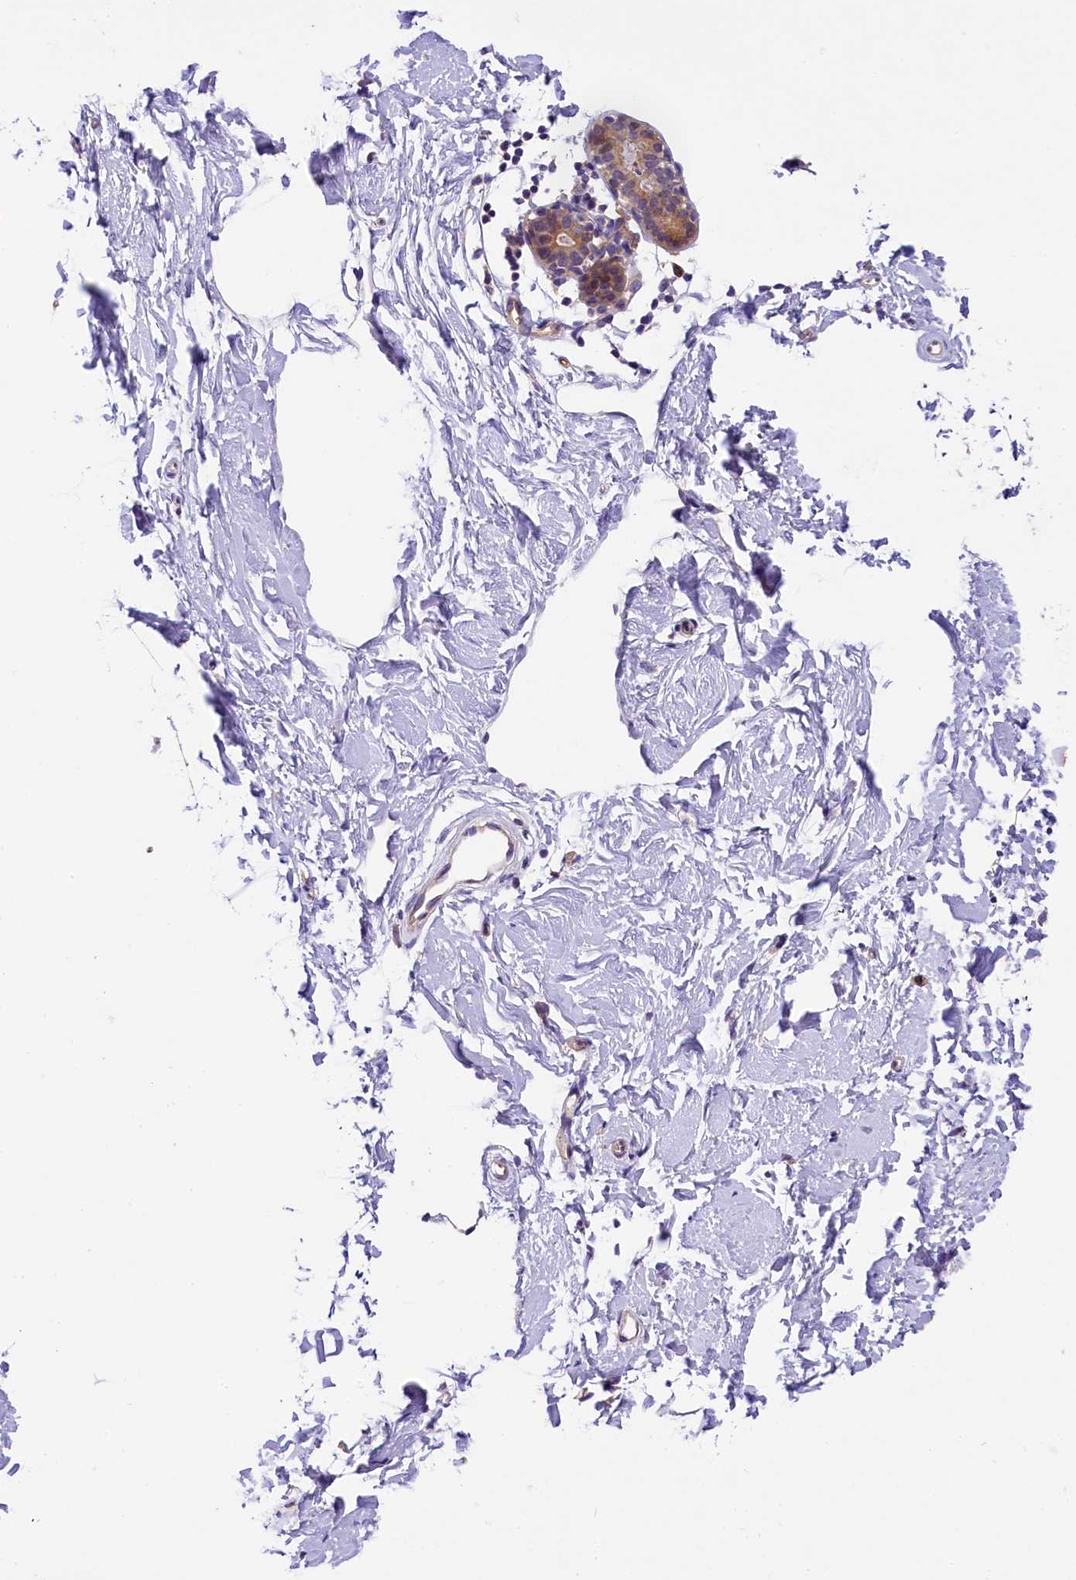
{"staining": {"intensity": "negative", "quantity": "none", "location": "none"}, "tissue": "adipose tissue", "cell_type": "Adipocytes", "image_type": "normal", "snomed": [{"axis": "morphology", "description": "Normal tissue, NOS"}, {"axis": "topography", "description": "Breast"}], "caption": "Adipocytes show no significant expression in unremarkable adipose tissue. (IHC, brightfield microscopy, high magnification).", "gene": "UBXN6", "patient": {"sex": "female", "age": 23}}